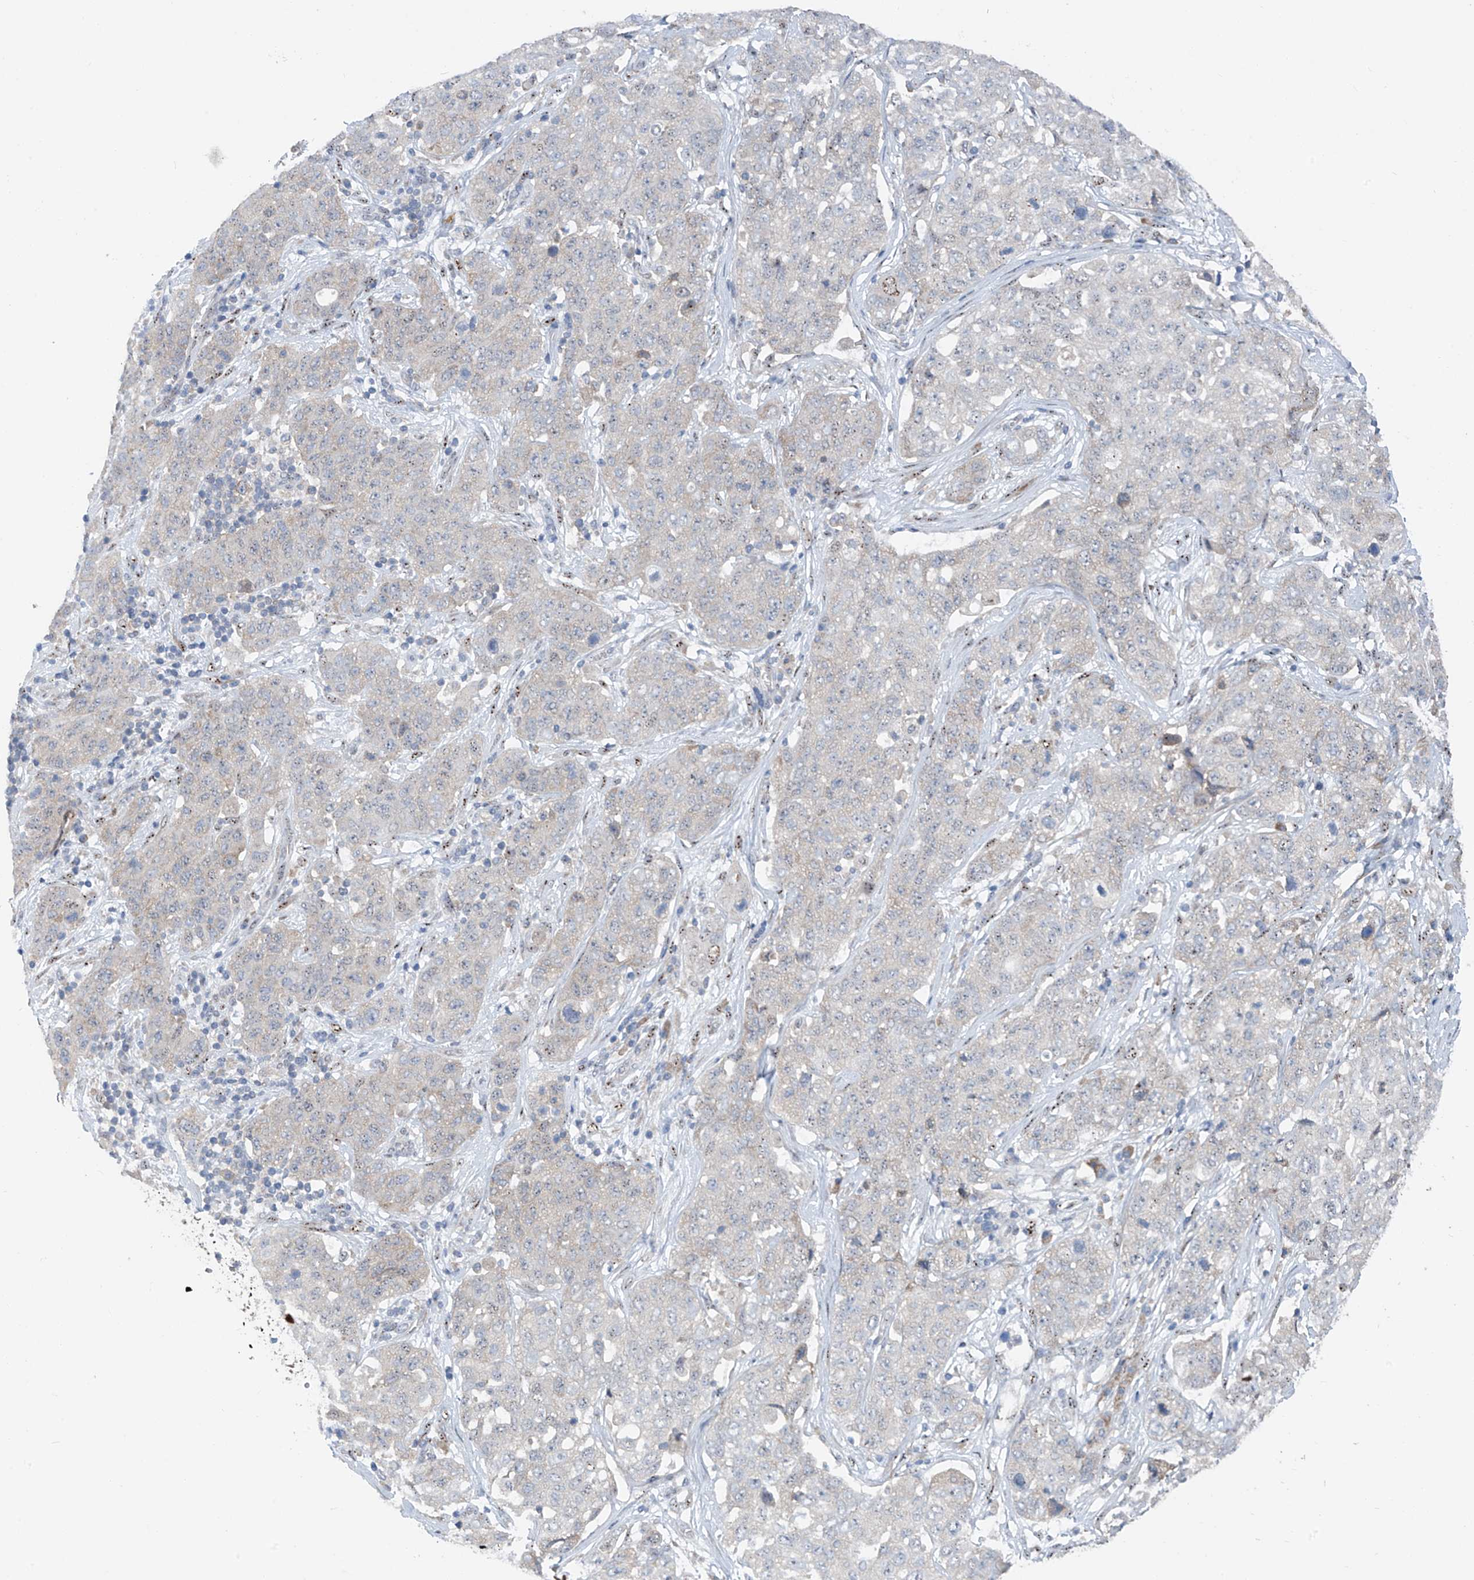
{"staining": {"intensity": "weak", "quantity": "<25%", "location": "nuclear"}, "tissue": "stomach cancer", "cell_type": "Tumor cells", "image_type": "cancer", "snomed": [{"axis": "morphology", "description": "Normal tissue, NOS"}, {"axis": "morphology", "description": "Adenocarcinoma, NOS"}, {"axis": "topography", "description": "Lymph node"}, {"axis": "topography", "description": "Stomach"}], "caption": "Immunohistochemical staining of stomach cancer (adenocarcinoma) demonstrates no significant positivity in tumor cells.", "gene": "RPL4", "patient": {"sex": "male", "age": 48}}